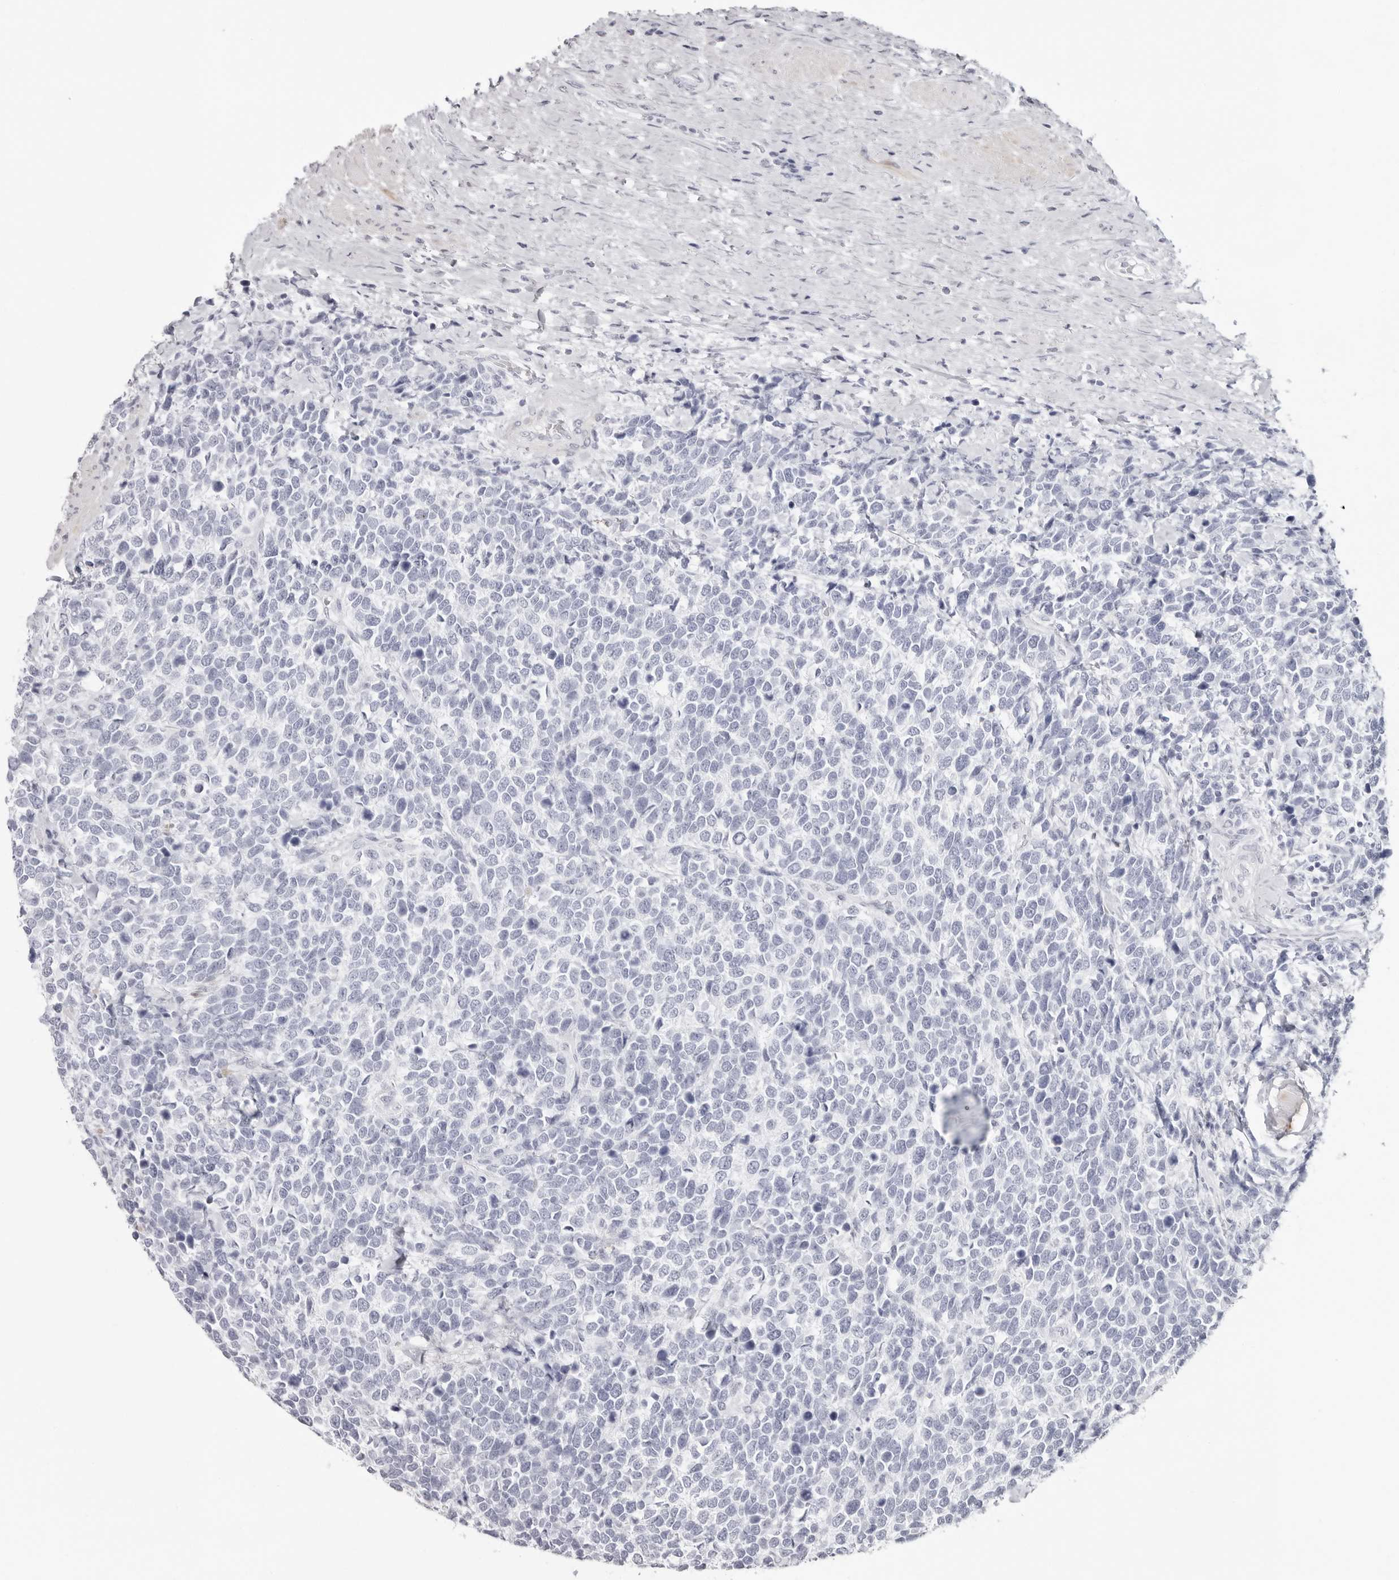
{"staining": {"intensity": "negative", "quantity": "none", "location": "none"}, "tissue": "urothelial cancer", "cell_type": "Tumor cells", "image_type": "cancer", "snomed": [{"axis": "morphology", "description": "Urothelial carcinoma, High grade"}, {"axis": "topography", "description": "Urinary bladder"}], "caption": "This is an IHC image of human urothelial cancer. There is no positivity in tumor cells.", "gene": "INSL3", "patient": {"sex": "female", "age": 82}}